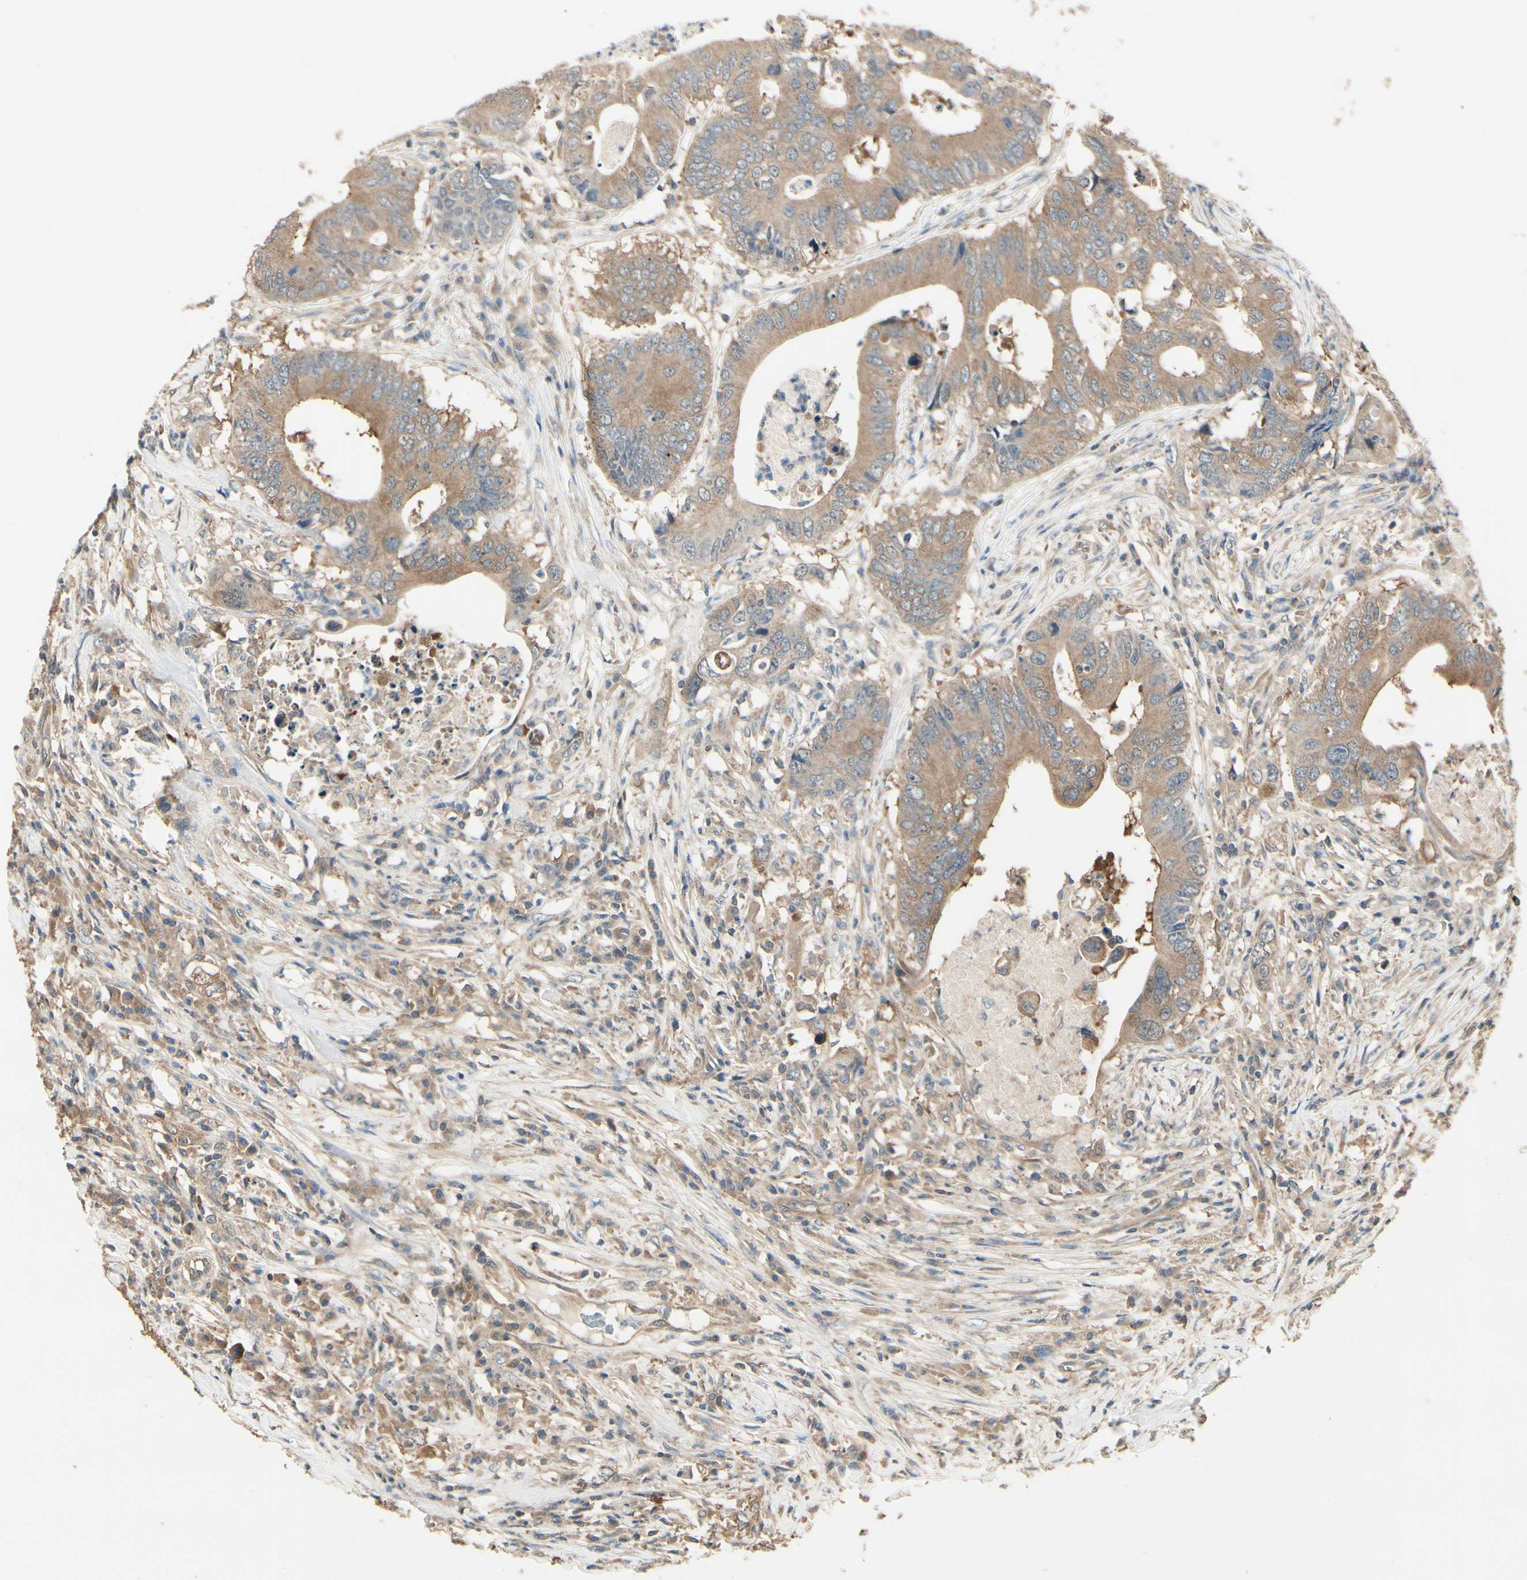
{"staining": {"intensity": "moderate", "quantity": ">75%", "location": "cytoplasmic/membranous"}, "tissue": "colorectal cancer", "cell_type": "Tumor cells", "image_type": "cancer", "snomed": [{"axis": "morphology", "description": "Adenocarcinoma, NOS"}, {"axis": "topography", "description": "Colon"}], "caption": "A medium amount of moderate cytoplasmic/membranous staining is present in about >75% of tumor cells in adenocarcinoma (colorectal) tissue.", "gene": "CCT7", "patient": {"sex": "male", "age": 71}}